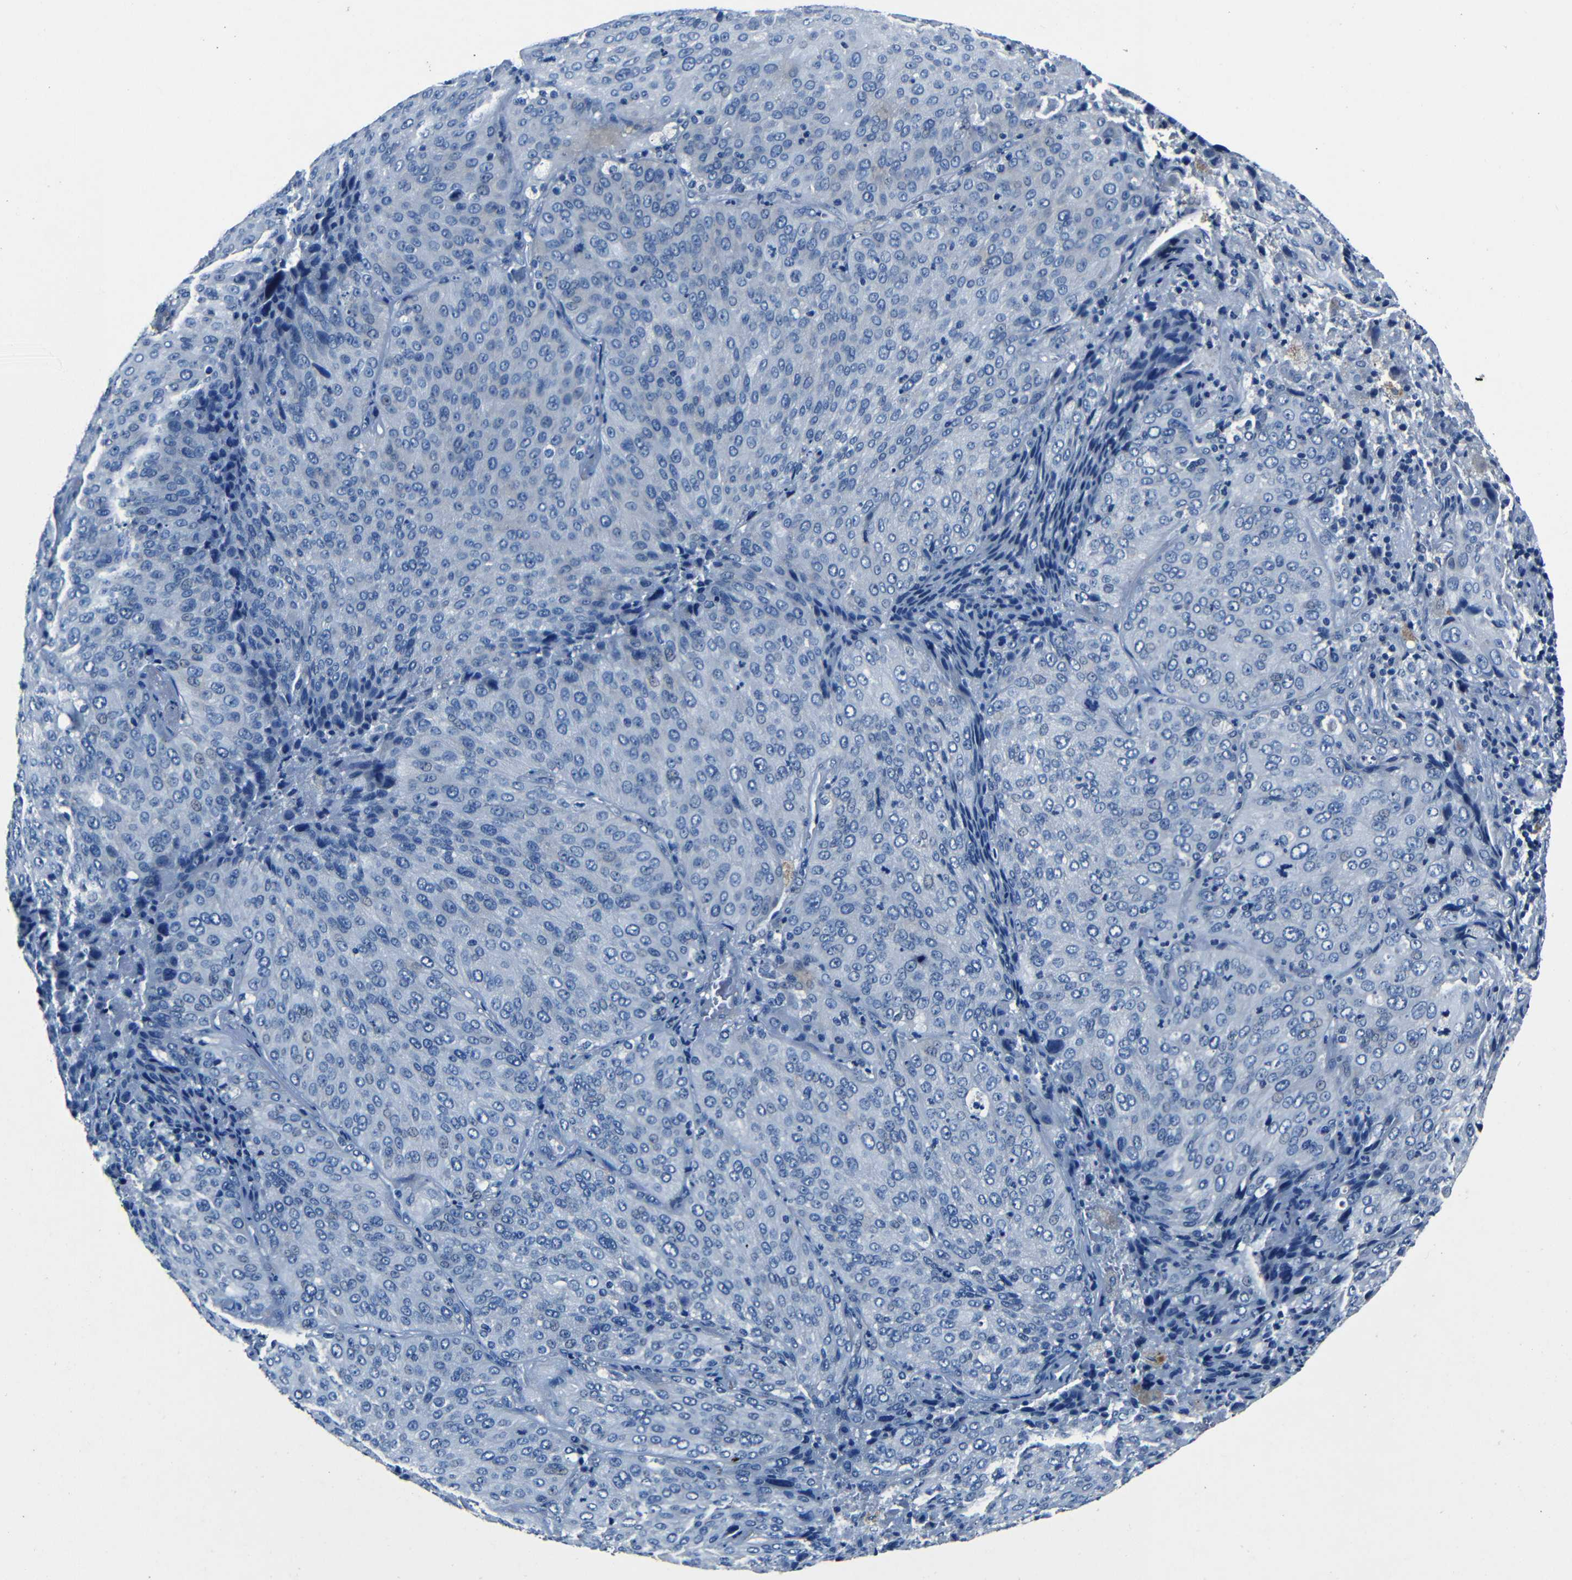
{"staining": {"intensity": "negative", "quantity": "none", "location": "none"}, "tissue": "lung cancer", "cell_type": "Tumor cells", "image_type": "cancer", "snomed": [{"axis": "morphology", "description": "Squamous cell carcinoma, NOS"}, {"axis": "topography", "description": "Lung"}], "caption": "Immunohistochemical staining of lung cancer (squamous cell carcinoma) reveals no significant staining in tumor cells. (DAB IHC, high magnification).", "gene": "NCMAP", "patient": {"sex": "male", "age": 54}}